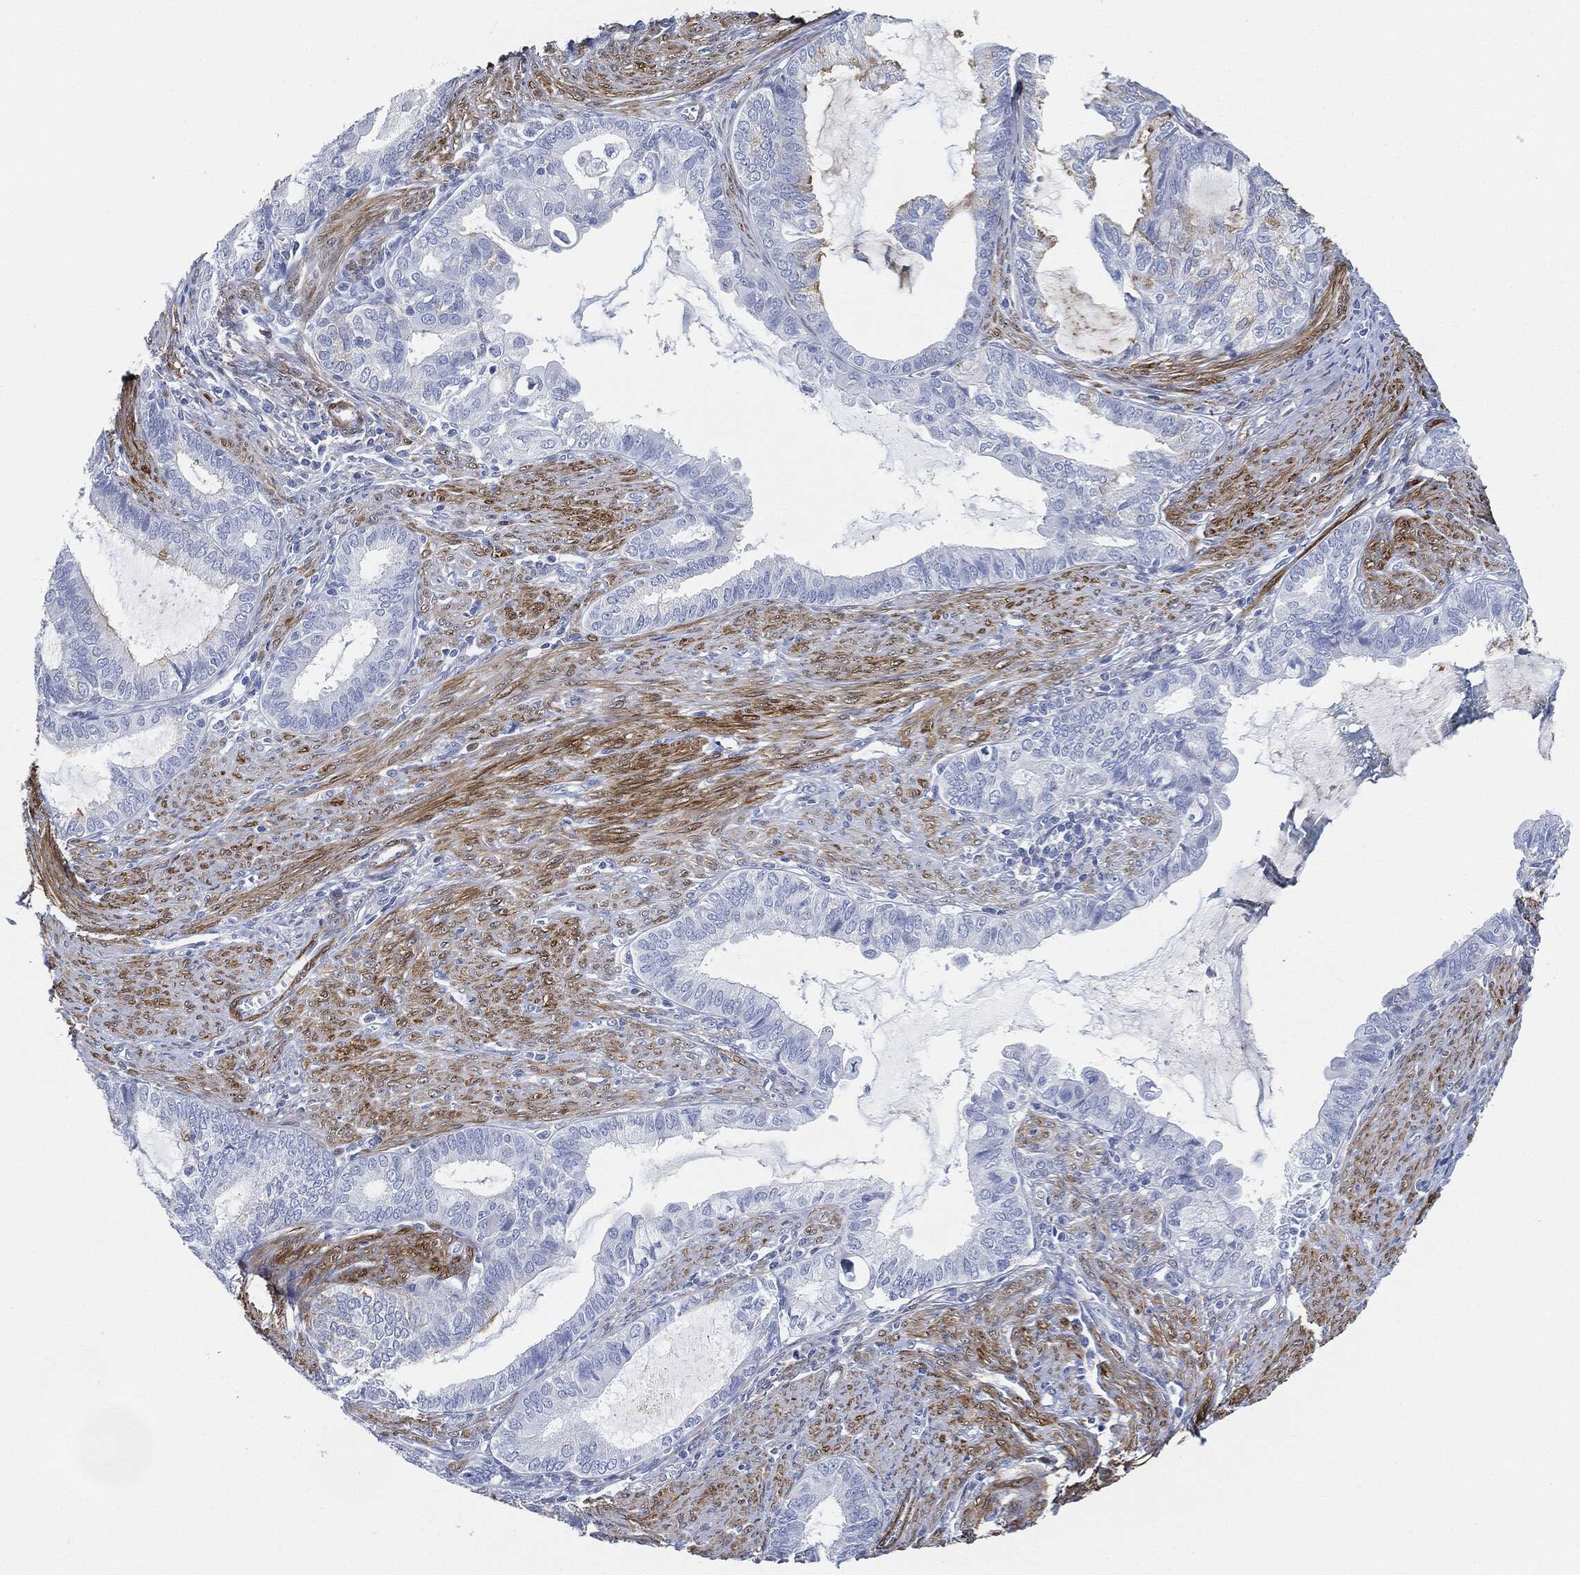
{"staining": {"intensity": "negative", "quantity": "none", "location": "none"}, "tissue": "endometrial cancer", "cell_type": "Tumor cells", "image_type": "cancer", "snomed": [{"axis": "morphology", "description": "Adenocarcinoma, NOS"}, {"axis": "topography", "description": "Endometrium"}], "caption": "DAB immunohistochemical staining of endometrial cancer (adenocarcinoma) demonstrates no significant positivity in tumor cells.", "gene": "TAGLN", "patient": {"sex": "female", "age": 86}}